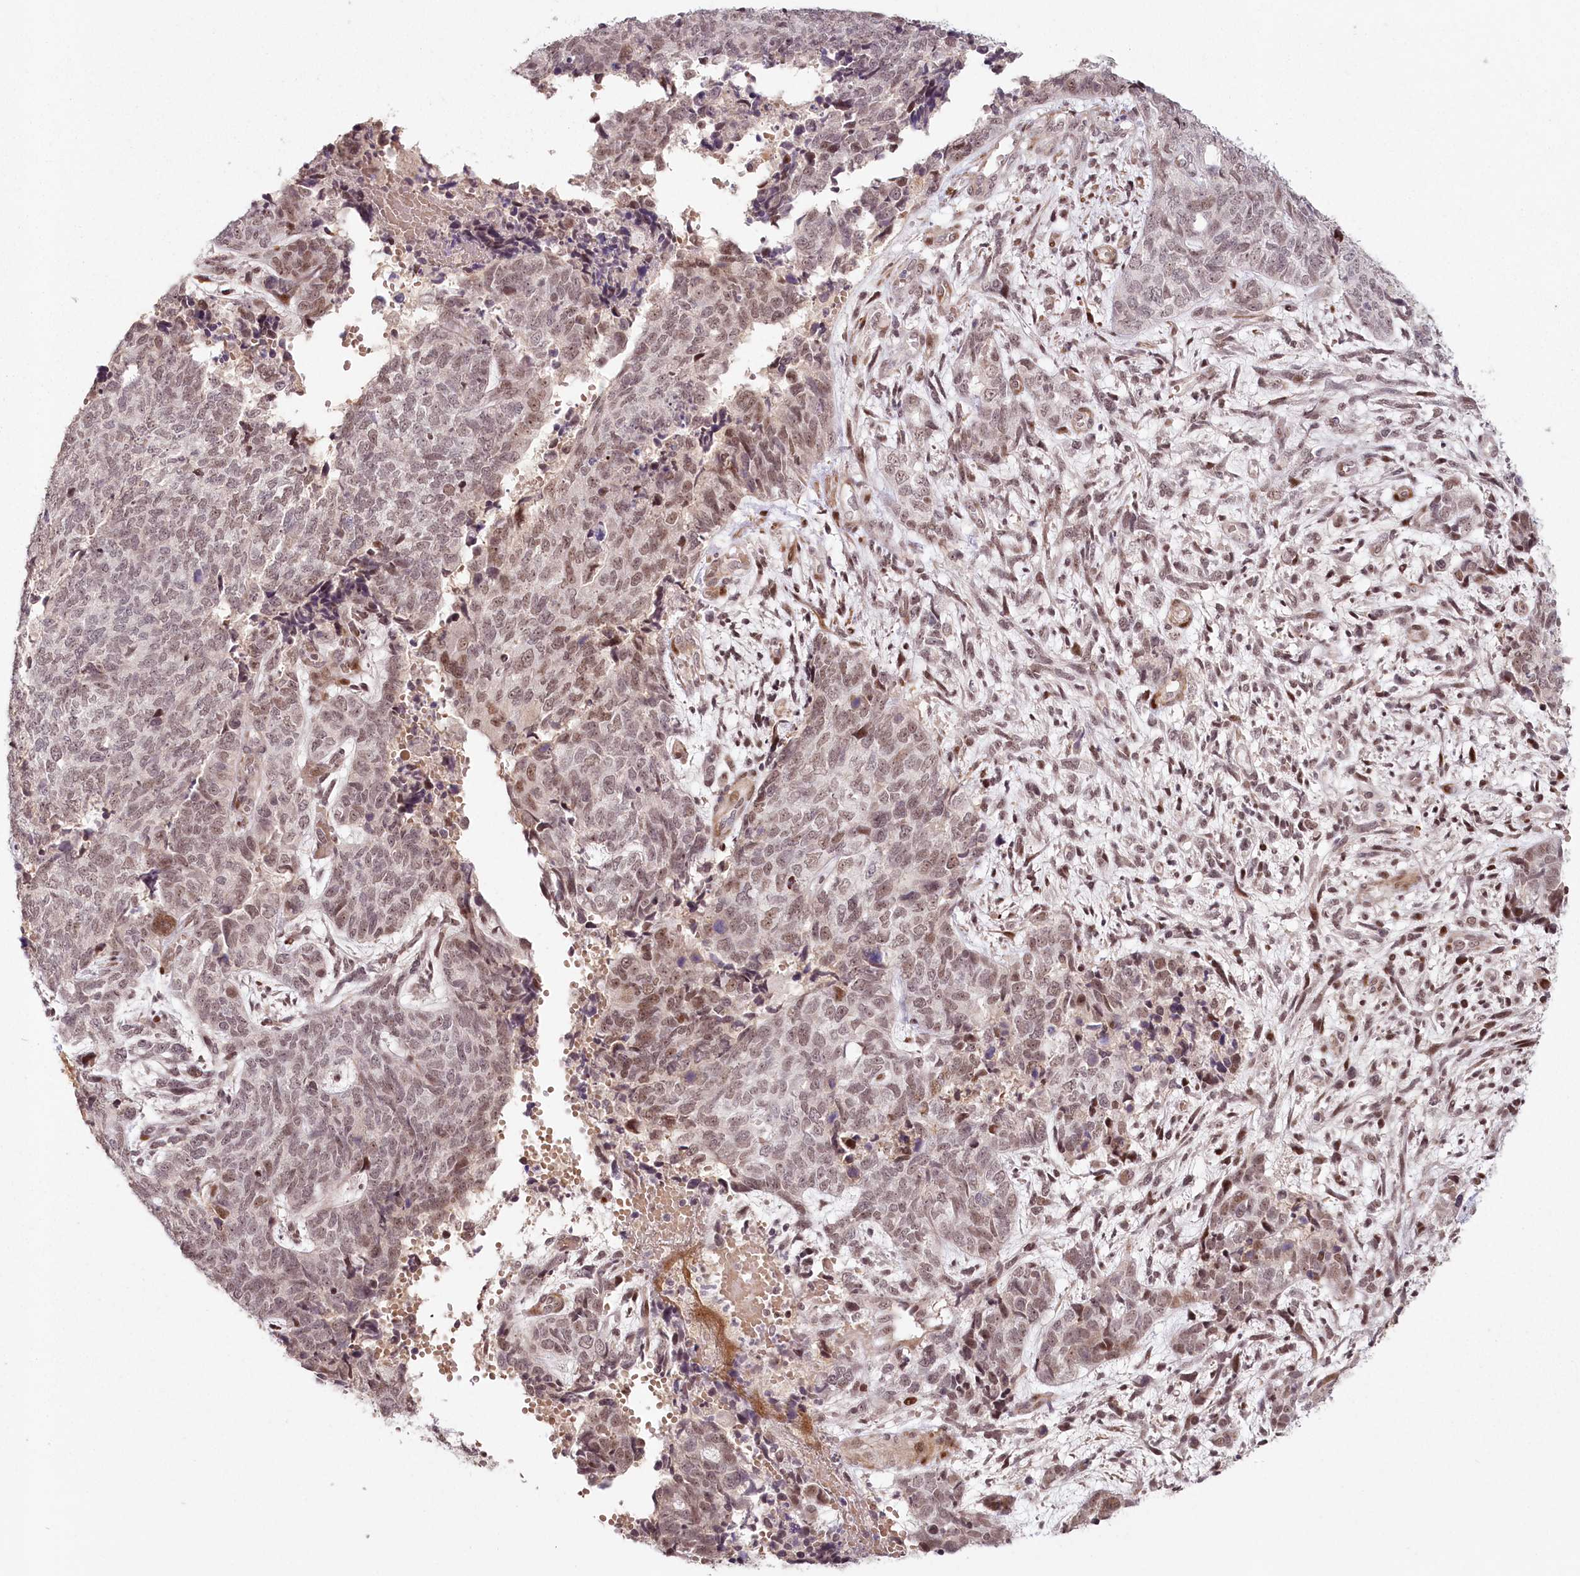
{"staining": {"intensity": "moderate", "quantity": "25%-75%", "location": "nuclear"}, "tissue": "cervical cancer", "cell_type": "Tumor cells", "image_type": "cancer", "snomed": [{"axis": "morphology", "description": "Squamous cell carcinoma, NOS"}, {"axis": "topography", "description": "Cervix"}], "caption": "Human cervical squamous cell carcinoma stained with a brown dye shows moderate nuclear positive staining in about 25%-75% of tumor cells.", "gene": "FAM204A", "patient": {"sex": "female", "age": 63}}